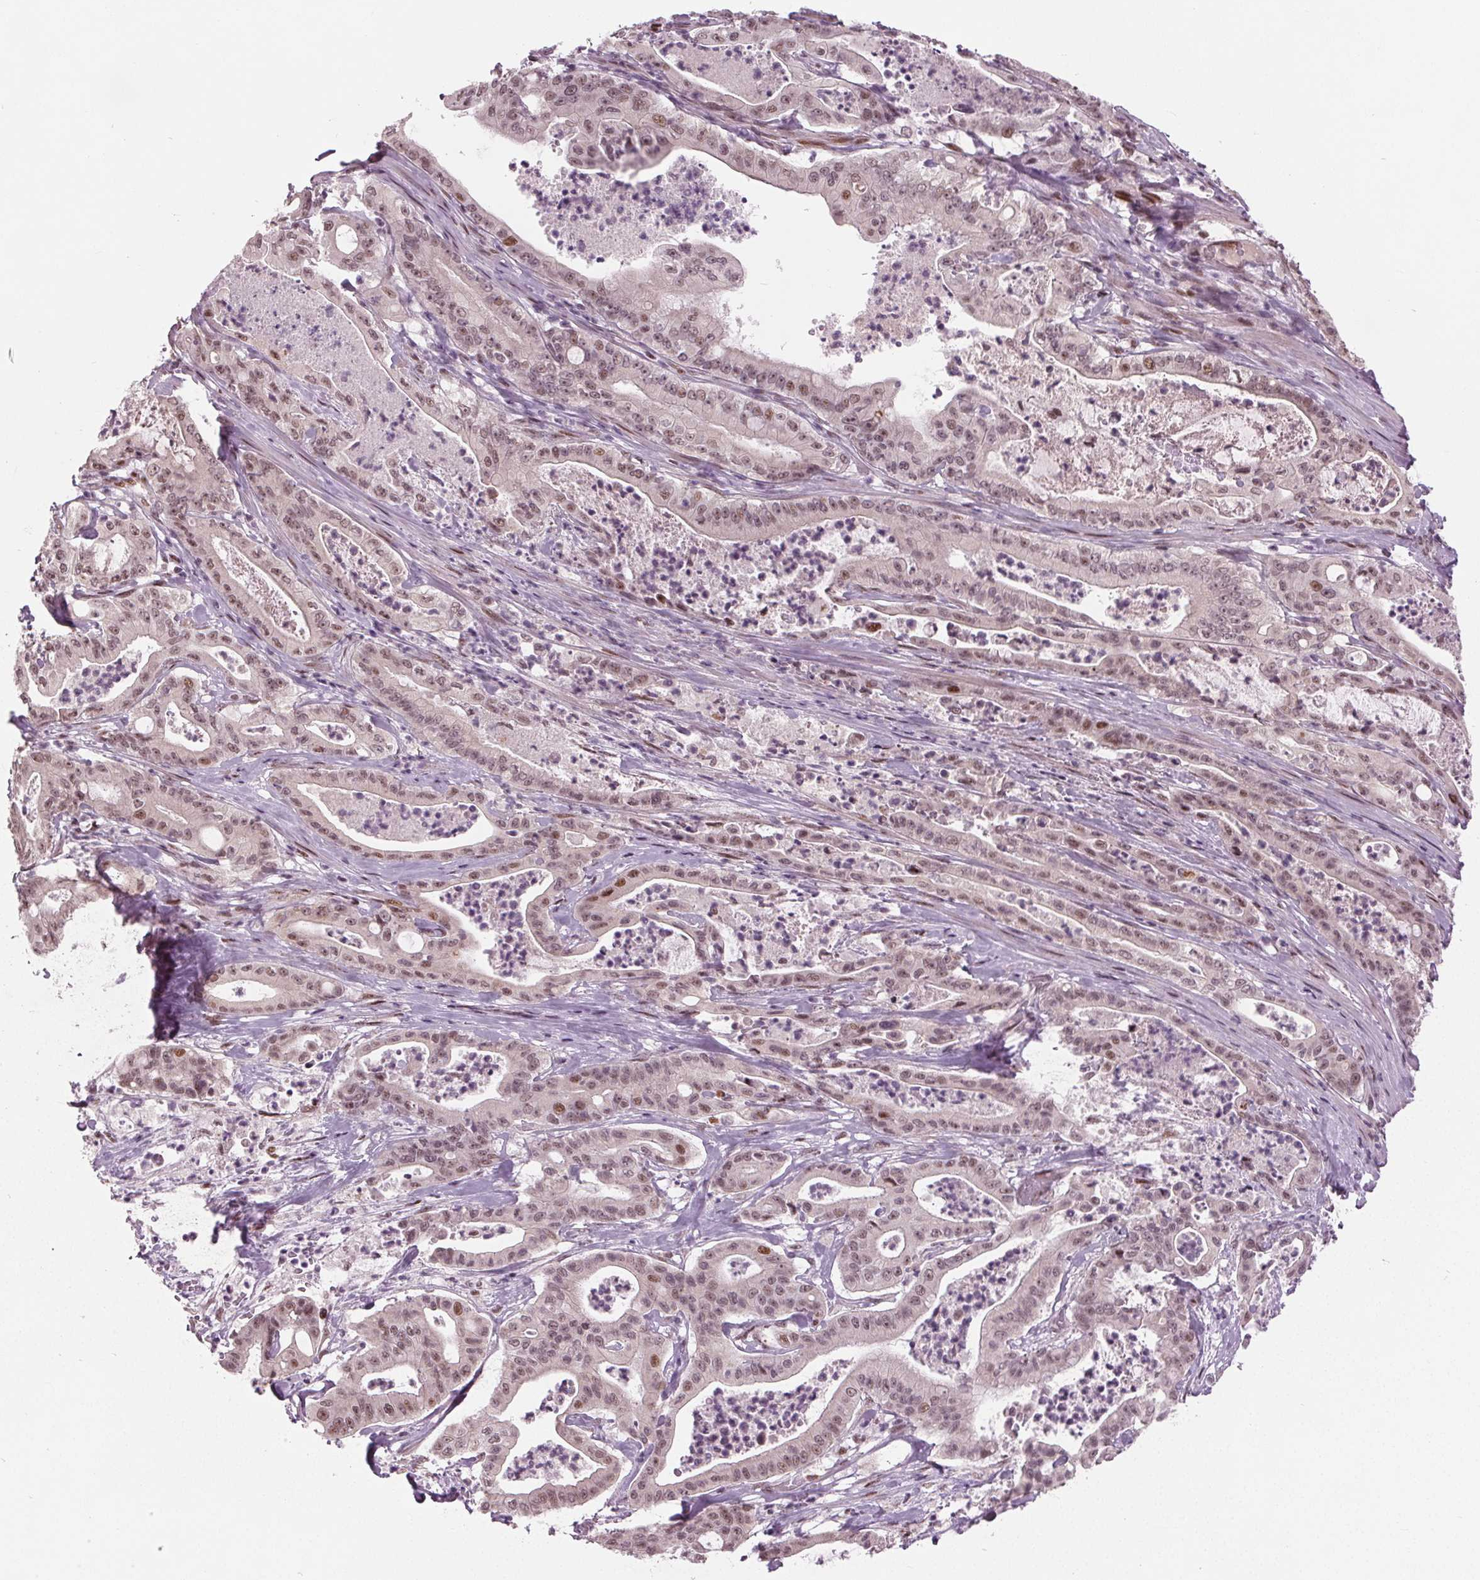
{"staining": {"intensity": "moderate", "quantity": ">75%", "location": "nuclear"}, "tissue": "pancreatic cancer", "cell_type": "Tumor cells", "image_type": "cancer", "snomed": [{"axis": "morphology", "description": "Adenocarcinoma, NOS"}, {"axis": "topography", "description": "Pancreas"}], "caption": "Moderate nuclear expression is seen in about >75% of tumor cells in adenocarcinoma (pancreatic).", "gene": "TTC34", "patient": {"sex": "male", "age": 71}}